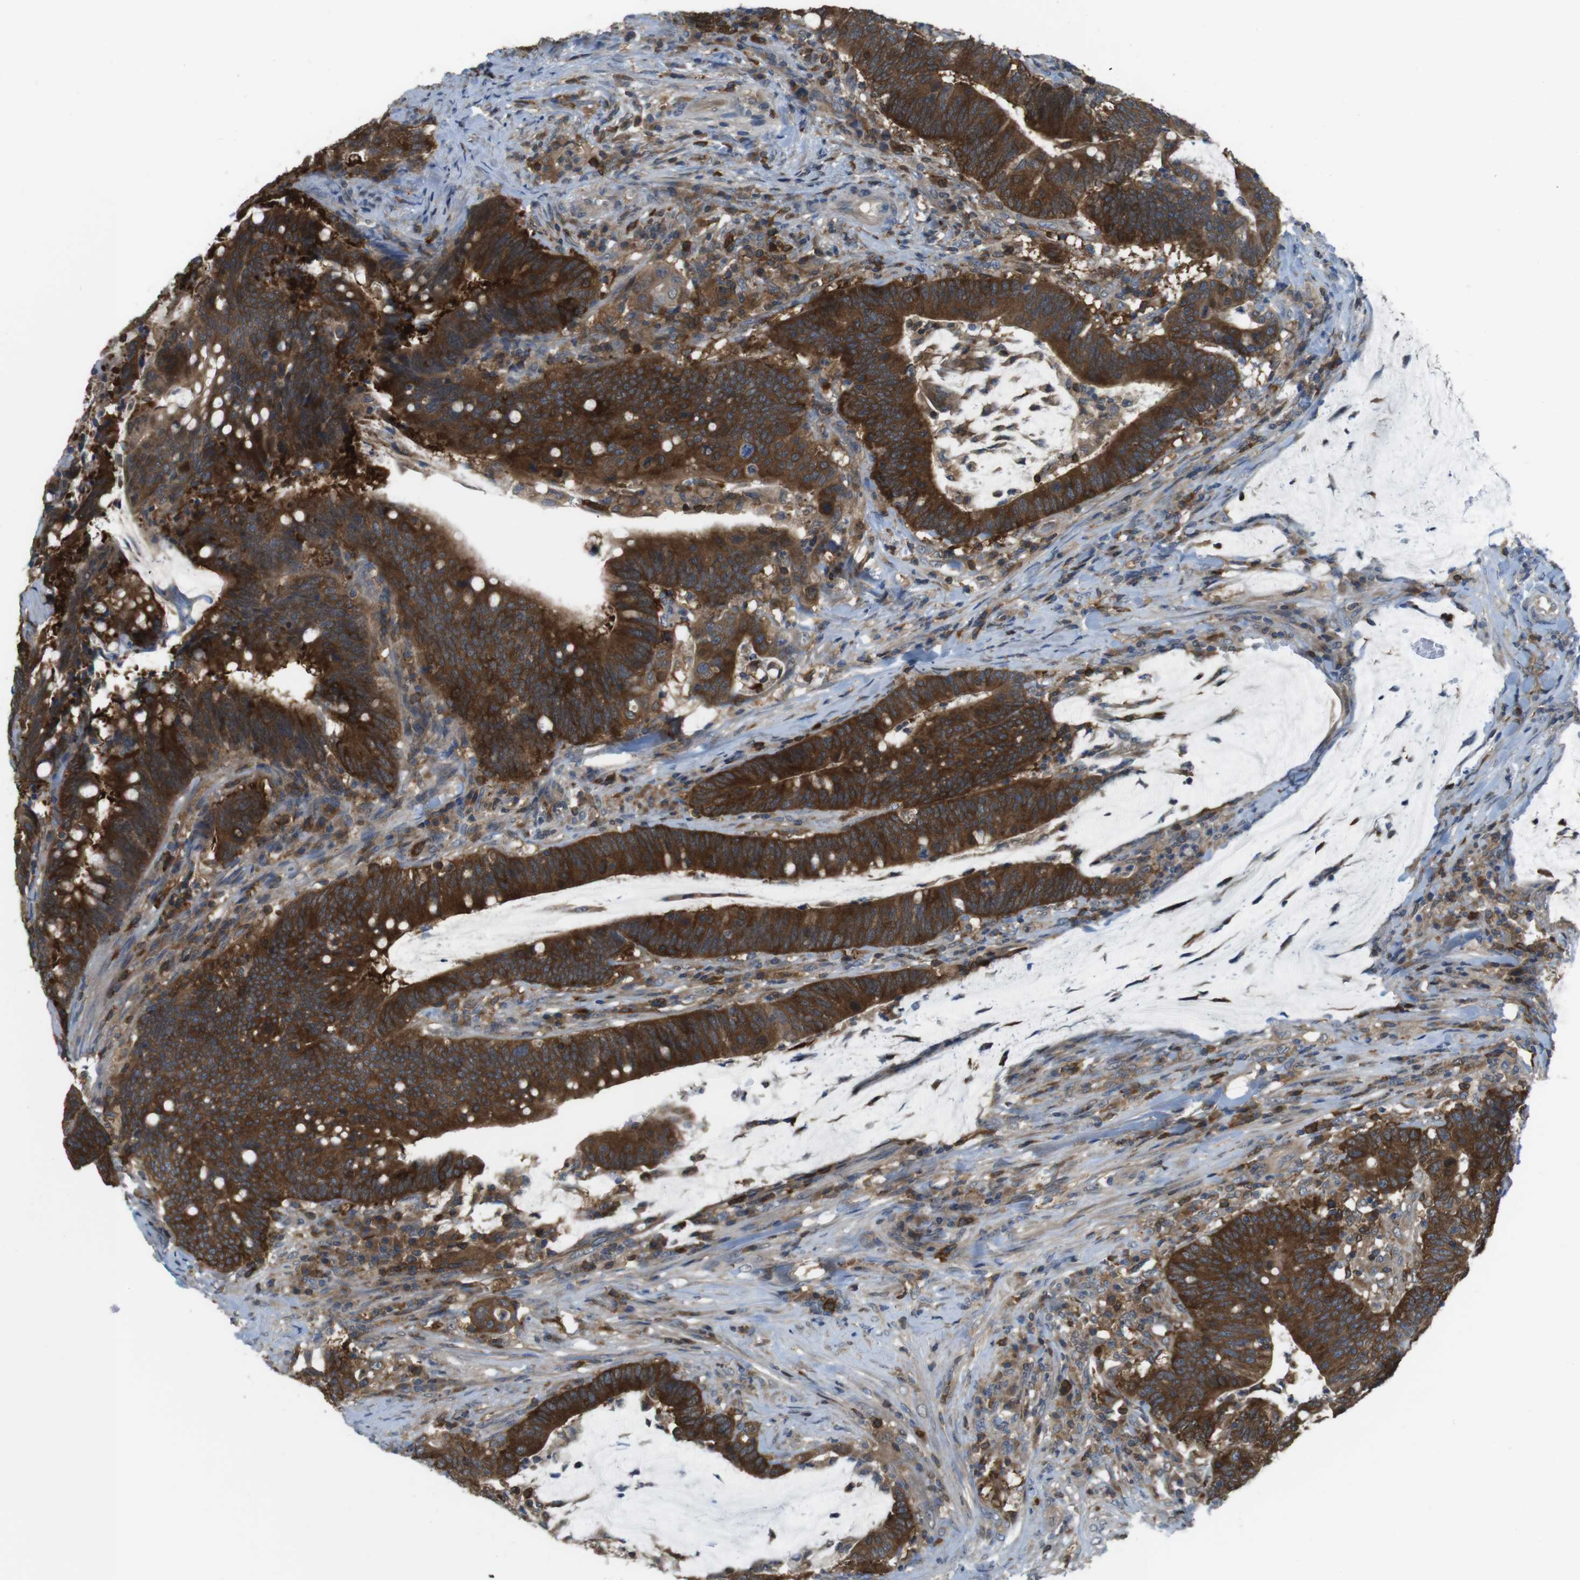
{"staining": {"intensity": "strong", "quantity": ">75%", "location": "cytoplasmic/membranous"}, "tissue": "colorectal cancer", "cell_type": "Tumor cells", "image_type": "cancer", "snomed": [{"axis": "morphology", "description": "Normal tissue, NOS"}, {"axis": "morphology", "description": "Adenocarcinoma, NOS"}, {"axis": "topography", "description": "Colon"}], "caption": "High-power microscopy captured an immunohistochemistry (IHC) micrograph of colorectal cancer (adenocarcinoma), revealing strong cytoplasmic/membranous expression in approximately >75% of tumor cells.", "gene": "MTHFD1", "patient": {"sex": "female", "age": 66}}